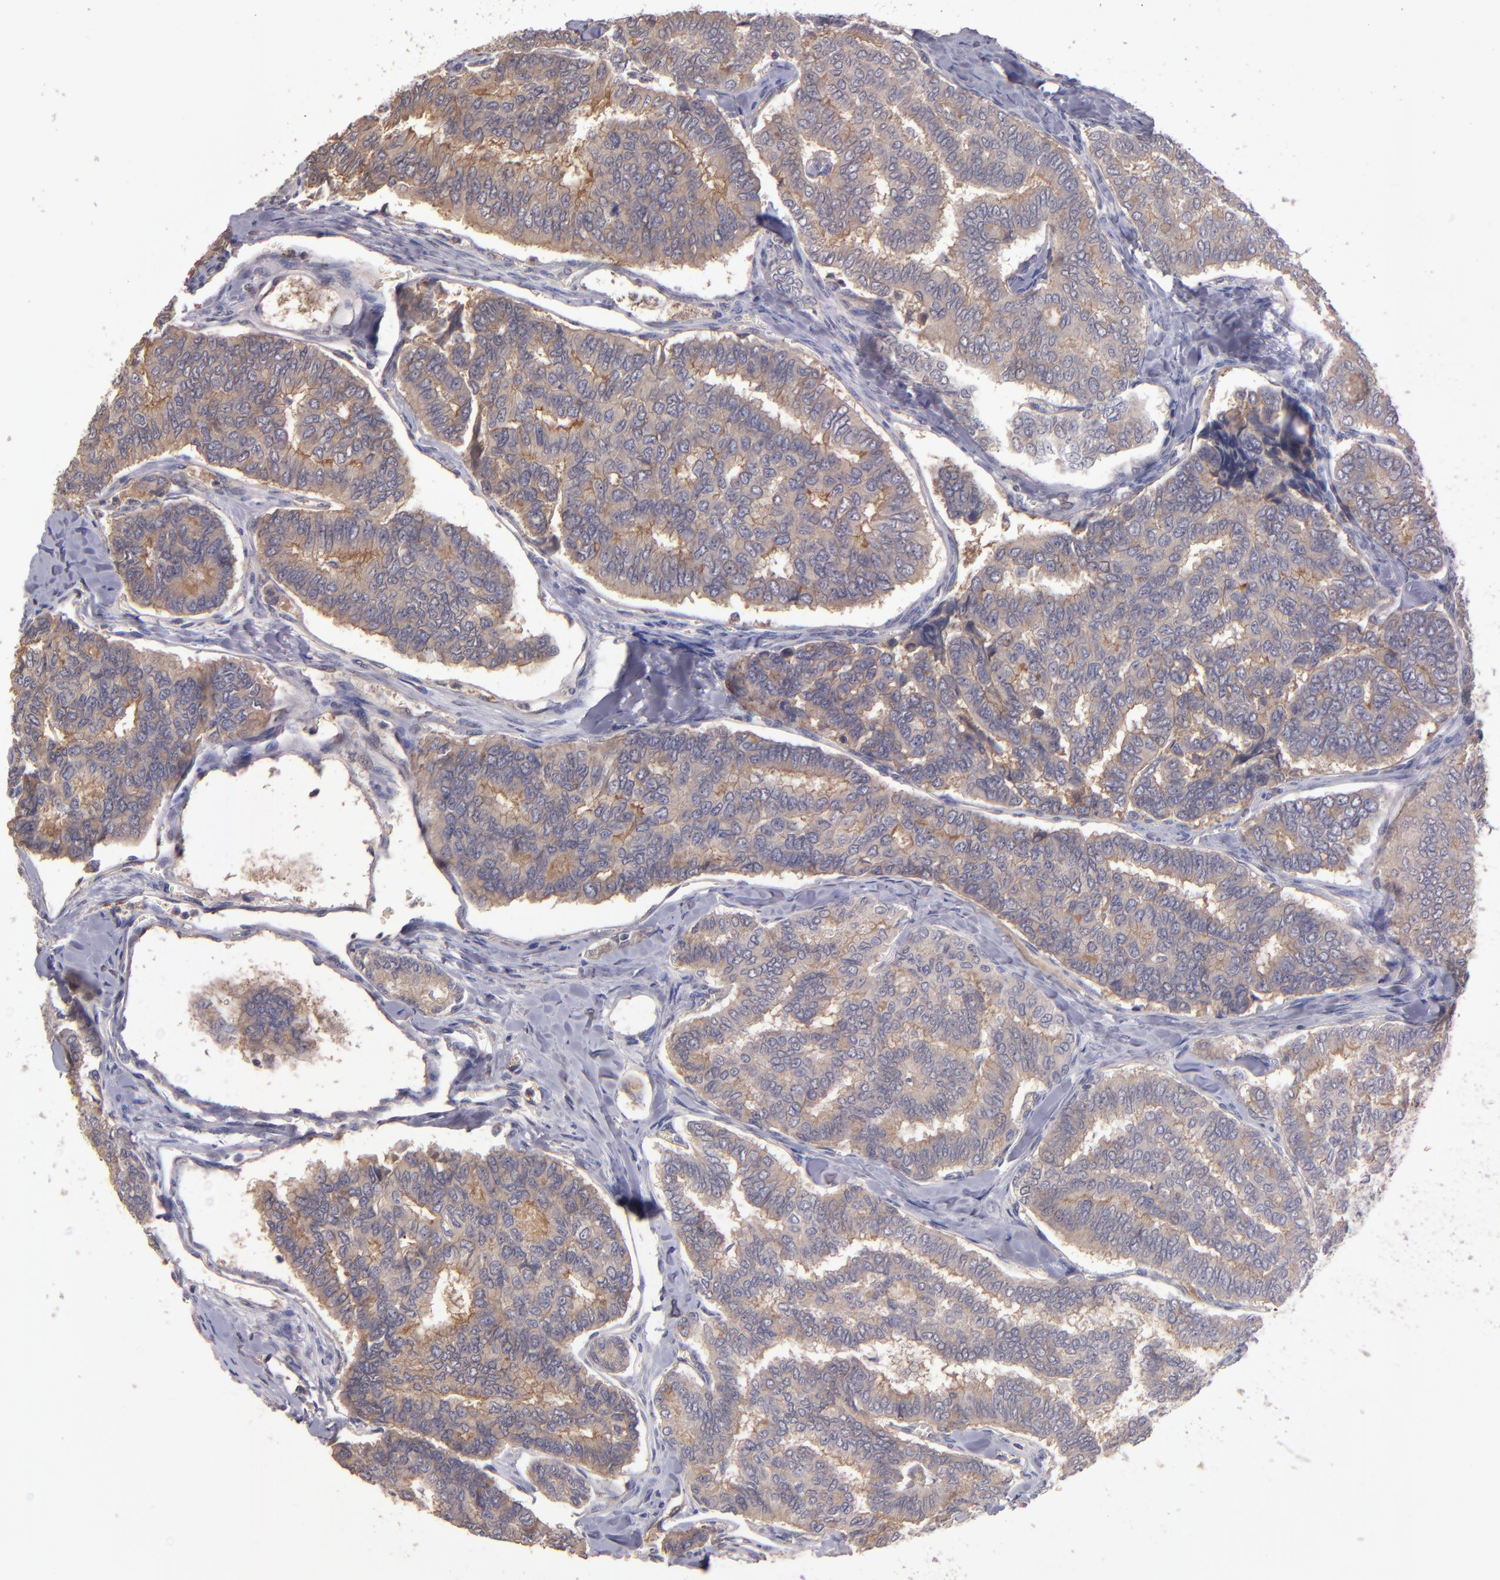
{"staining": {"intensity": "weak", "quantity": "25%-75%", "location": "cytoplasmic/membranous"}, "tissue": "thyroid cancer", "cell_type": "Tumor cells", "image_type": "cancer", "snomed": [{"axis": "morphology", "description": "Papillary adenocarcinoma, NOS"}, {"axis": "topography", "description": "Thyroid gland"}], "caption": "IHC histopathology image of neoplastic tissue: thyroid cancer stained using IHC displays low levels of weak protein expression localized specifically in the cytoplasmic/membranous of tumor cells, appearing as a cytoplasmic/membranous brown color.", "gene": "GNAZ", "patient": {"sex": "female", "age": 35}}